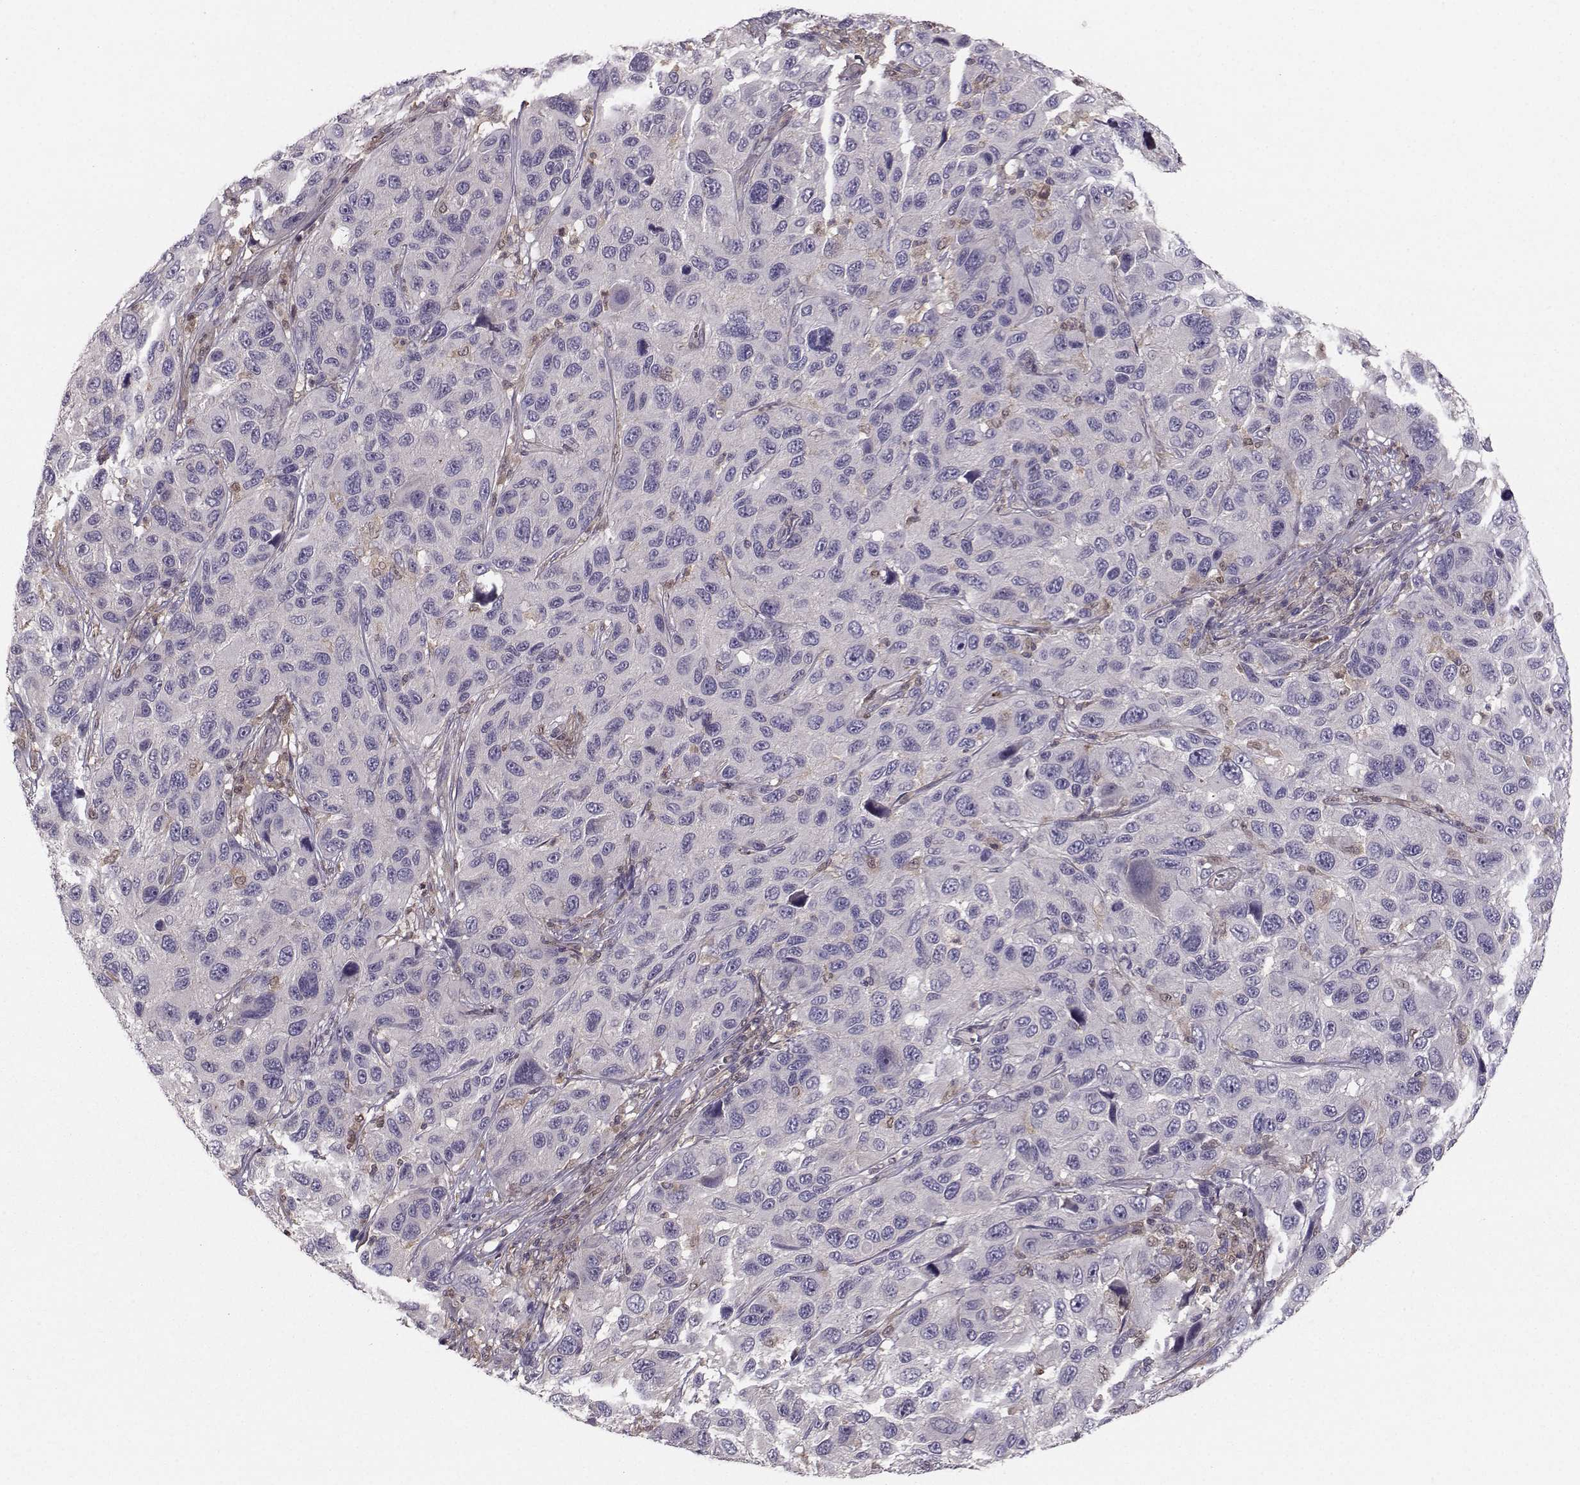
{"staining": {"intensity": "negative", "quantity": "none", "location": "none"}, "tissue": "melanoma", "cell_type": "Tumor cells", "image_type": "cancer", "snomed": [{"axis": "morphology", "description": "Malignant melanoma, NOS"}, {"axis": "topography", "description": "Skin"}], "caption": "The IHC image has no significant expression in tumor cells of melanoma tissue. The staining is performed using DAB (3,3'-diaminobenzidine) brown chromogen with nuclei counter-stained in using hematoxylin.", "gene": "ASB16", "patient": {"sex": "male", "age": 53}}